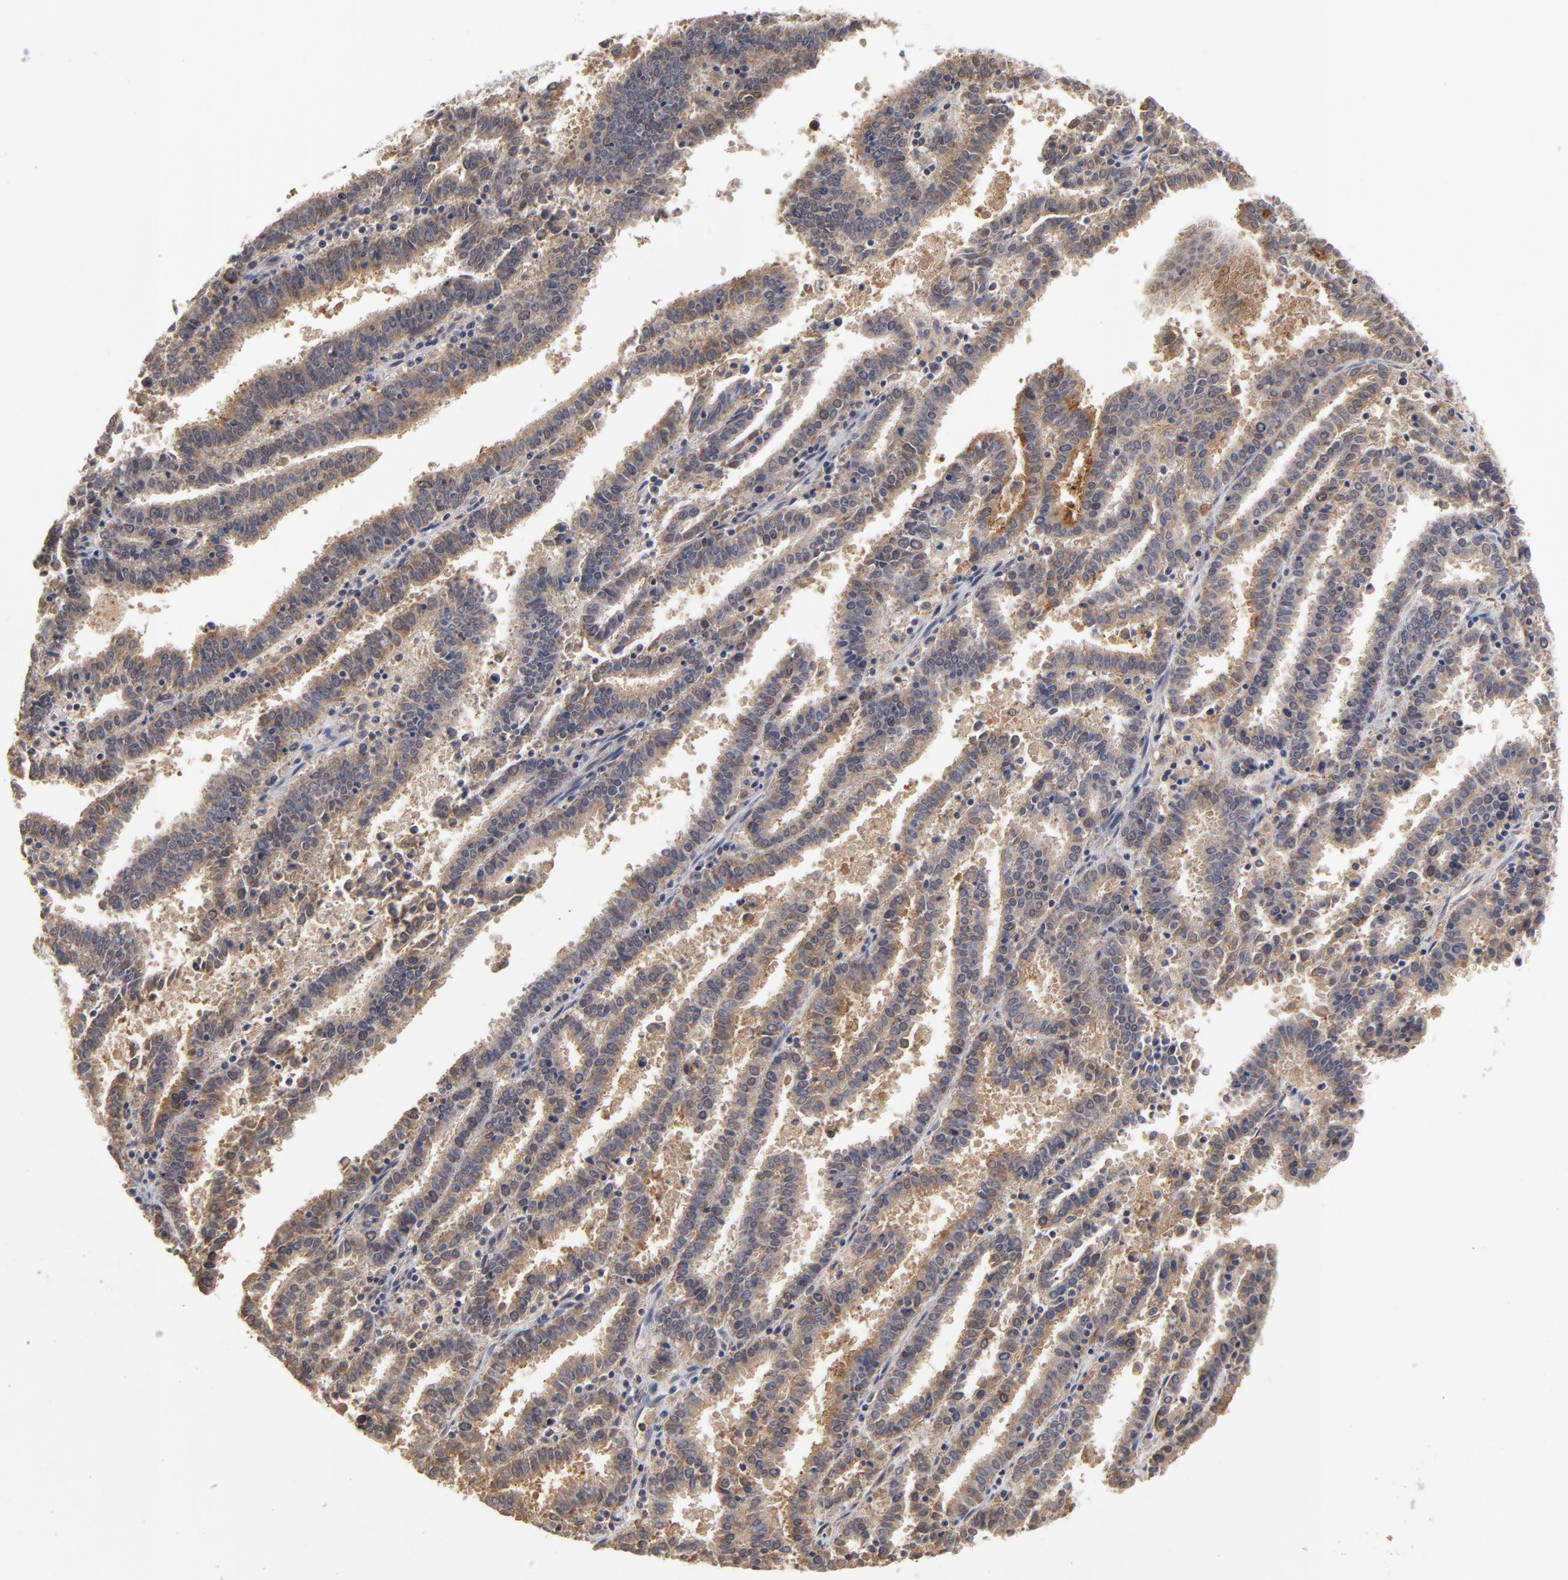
{"staining": {"intensity": "weak", "quantity": ">75%", "location": "cytoplasmic/membranous"}, "tissue": "endometrial cancer", "cell_type": "Tumor cells", "image_type": "cancer", "snomed": [{"axis": "morphology", "description": "Adenocarcinoma, NOS"}, {"axis": "topography", "description": "Uterus"}], "caption": "Tumor cells reveal weak cytoplasmic/membranous staining in about >75% of cells in endometrial adenocarcinoma.", "gene": "WSB1", "patient": {"sex": "female", "age": 83}}